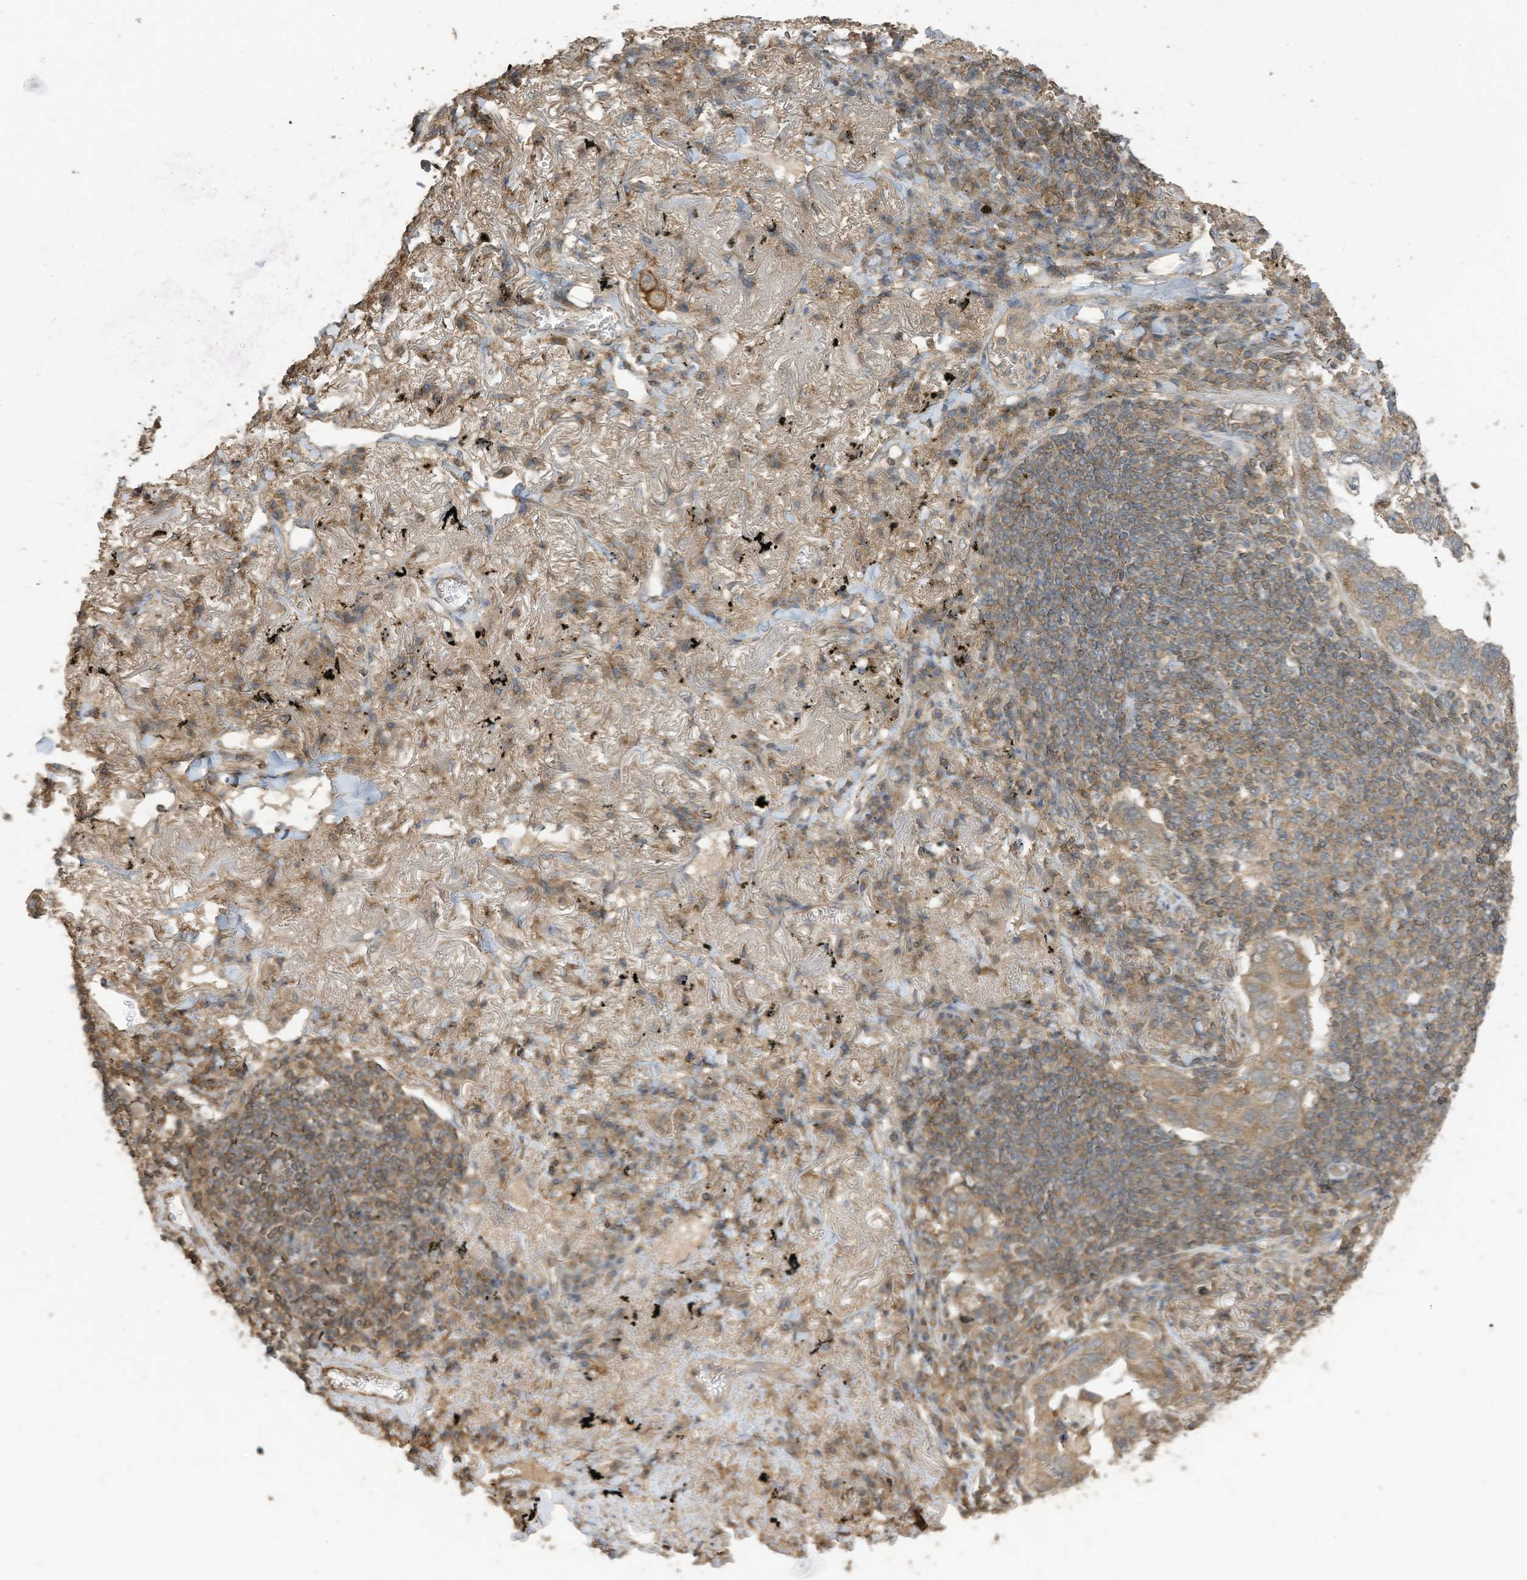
{"staining": {"intensity": "moderate", "quantity": ">75%", "location": "cytoplasmic/membranous"}, "tissue": "lung cancer", "cell_type": "Tumor cells", "image_type": "cancer", "snomed": [{"axis": "morphology", "description": "Adenocarcinoma, NOS"}, {"axis": "topography", "description": "Lung"}], "caption": "IHC (DAB) staining of adenocarcinoma (lung) shows moderate cytoplasmic/membranous protein positivity in about >75% of tumor cells.", "gene": "COX10", "patient": {"sex": "male", "age": 65}}